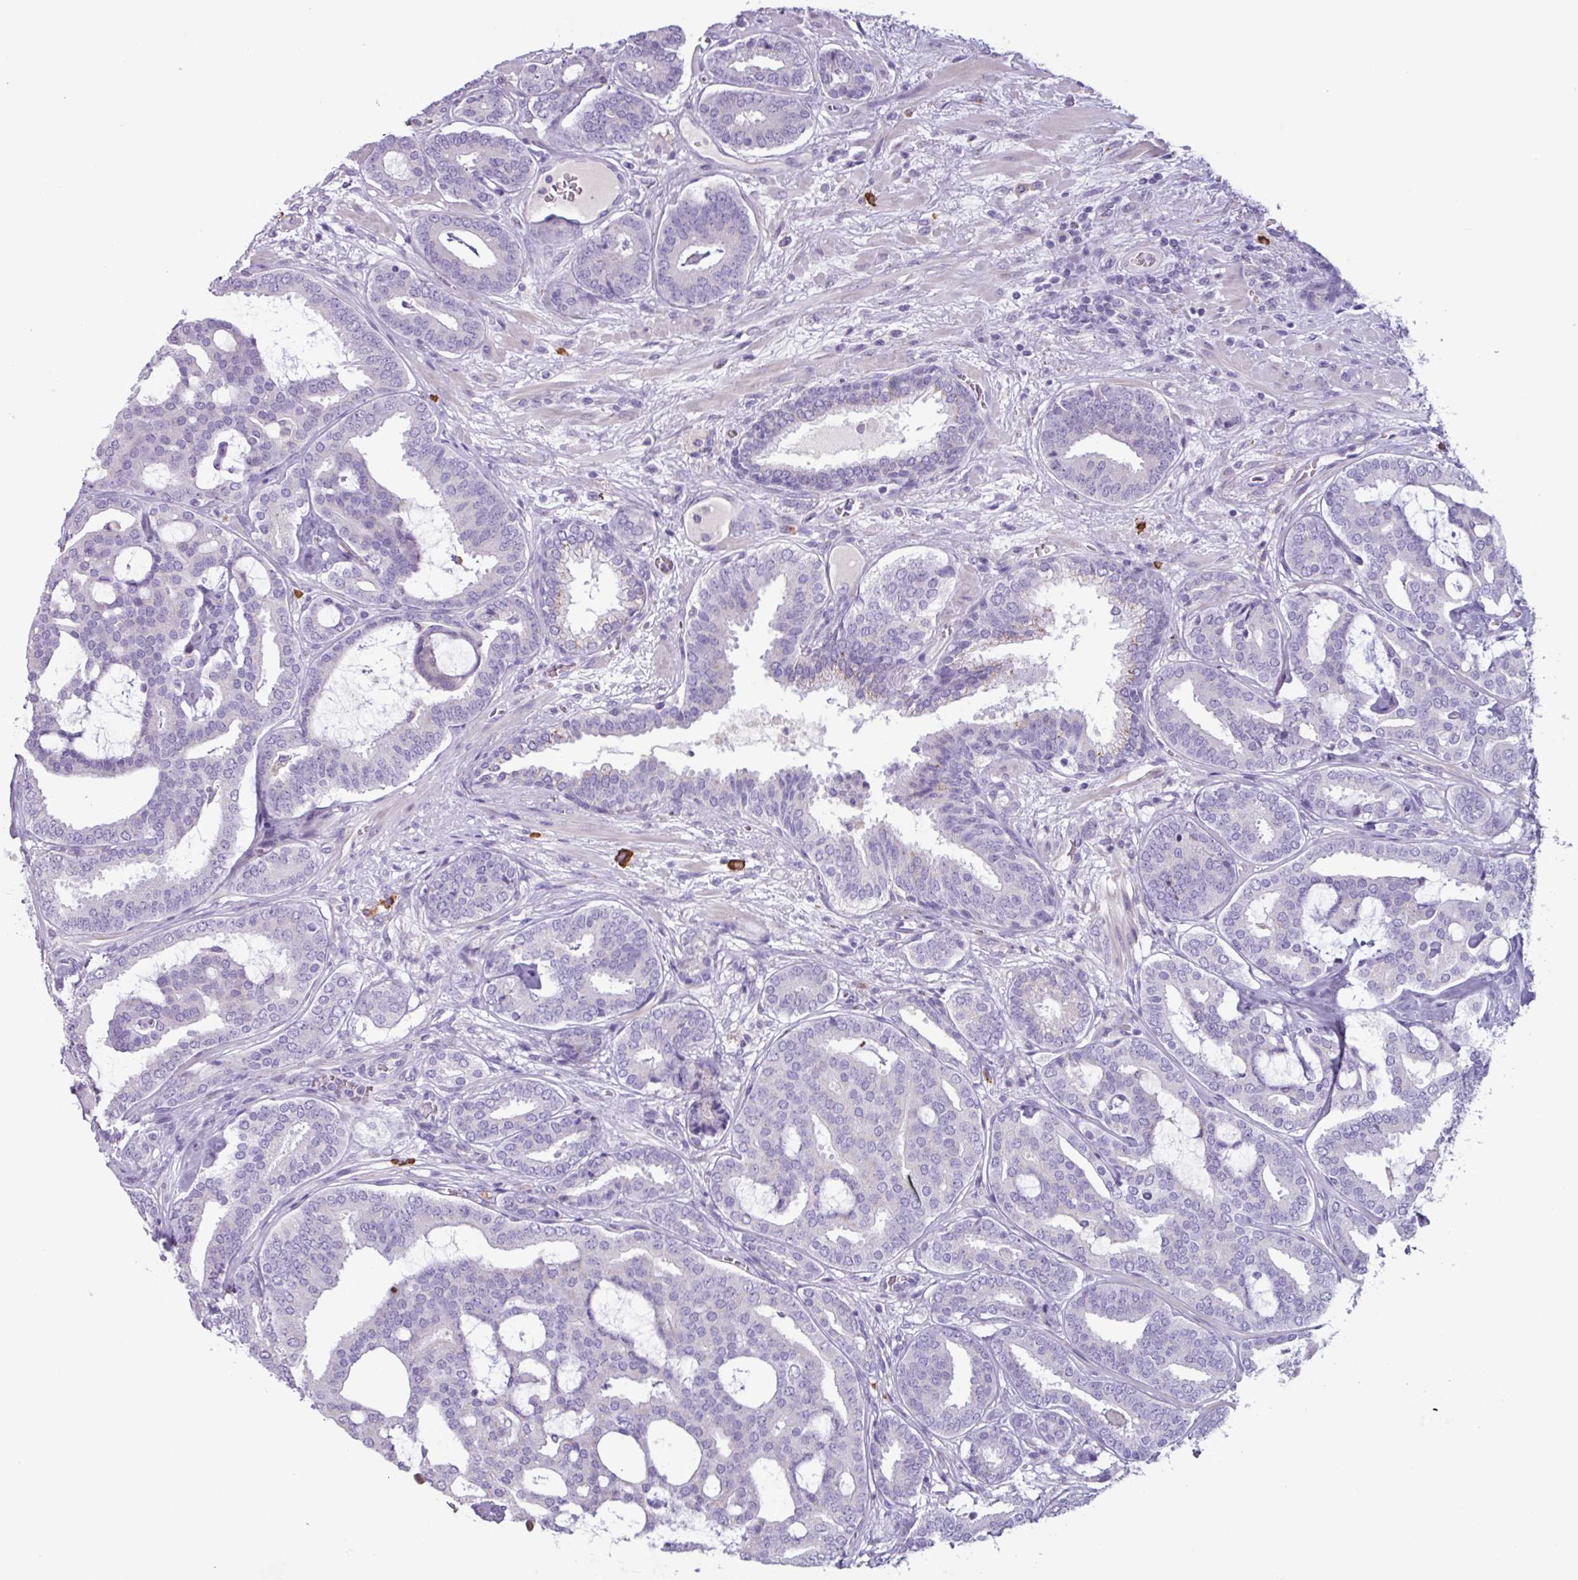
{"staining": {"intensity": "negative", "quantity": "none", "location": "none"}, "tissue": "prostate cancer", "cell_type": "Tumor cells", "image_type": "cancer", "snomed": [{"axis": "morphology", "description": "Adenocarcinoma, High grade"}, {"axis": "topography", "description": "Prostate"}], "caption": "Adenocarcinoma (high-grade) (prostate) was stained to show a protein in brown. There is no significant staining in tumor cells.", "gene": "ADGRE1", "patient": {"sex": "male", "age": 65}}